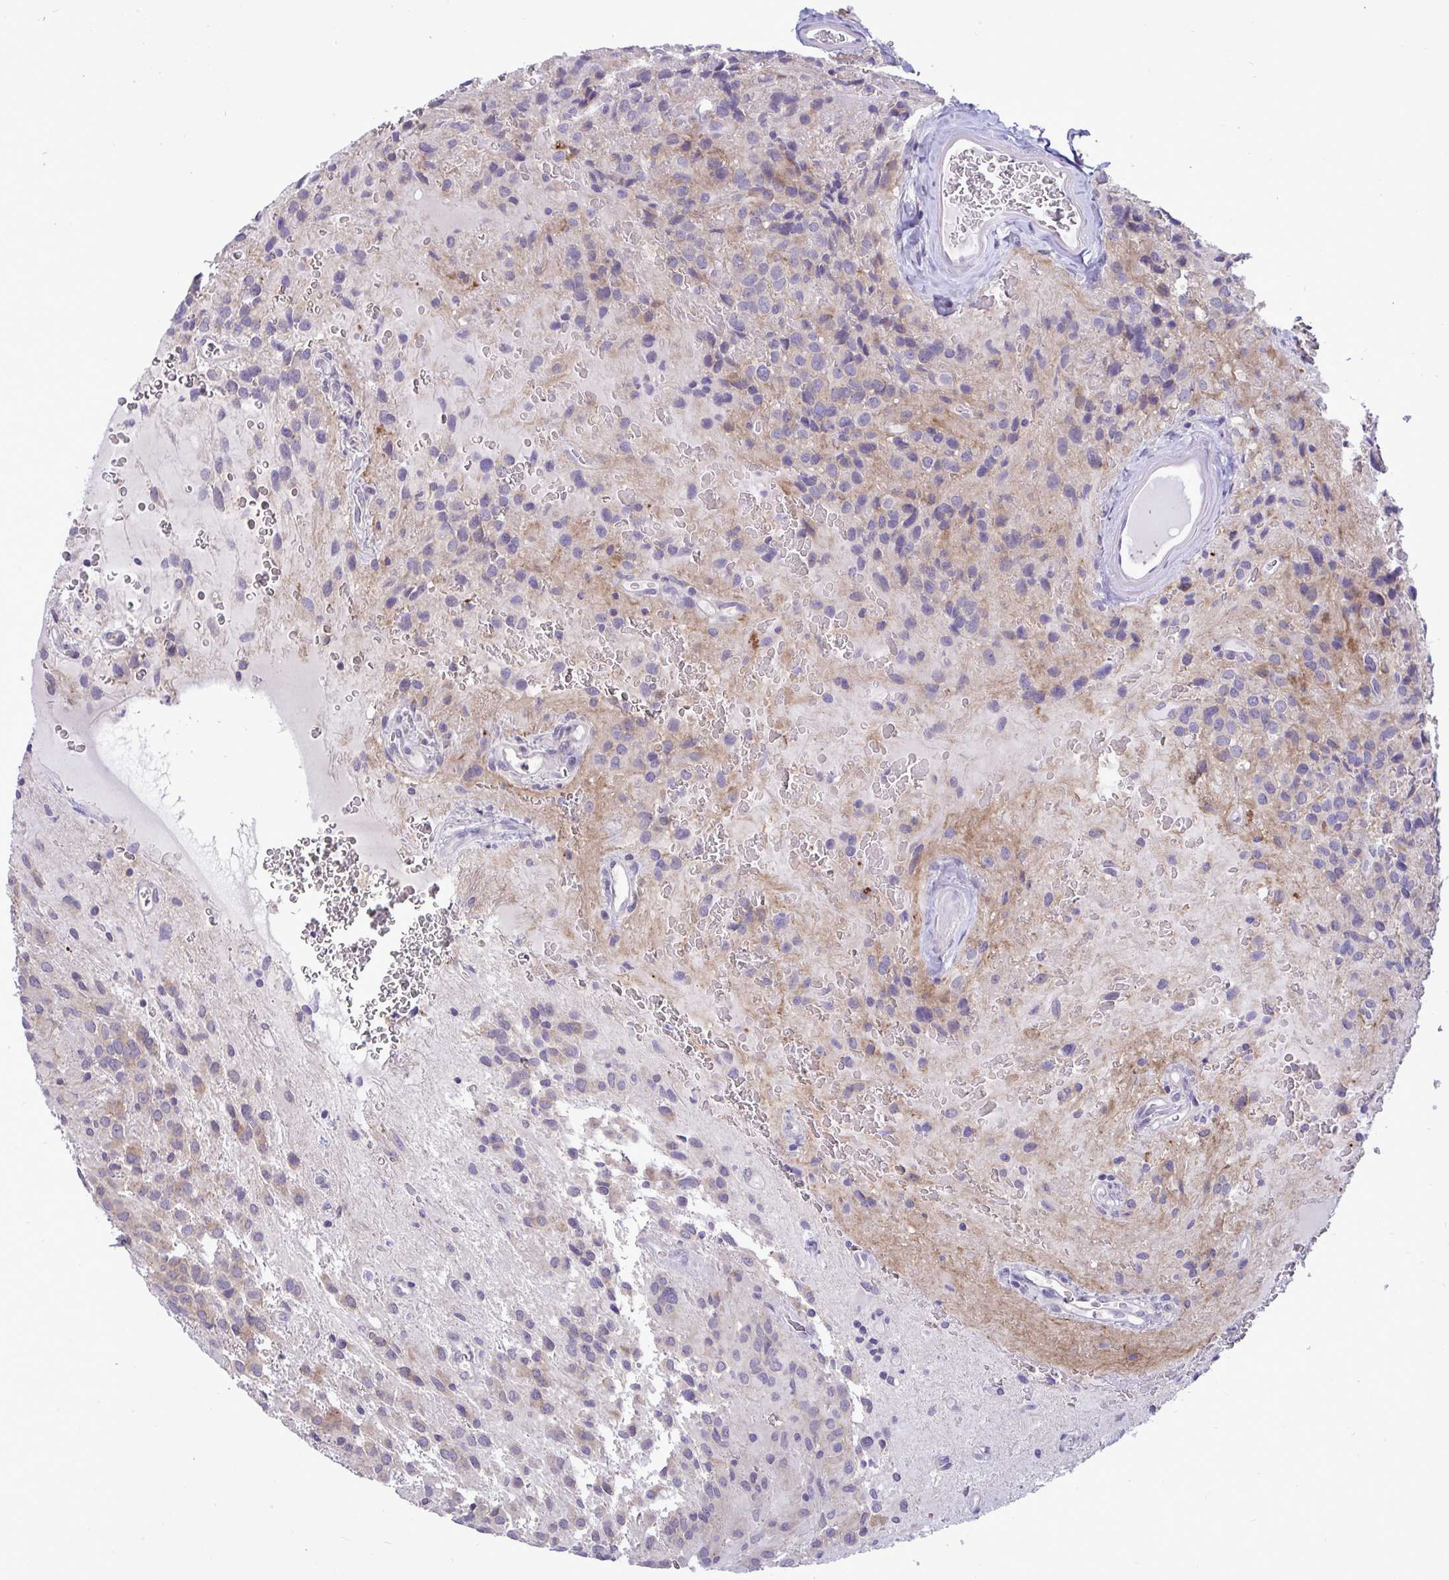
{"staining": {"intensity": "weak", "quantity": "25%-75%", "location": "cytoplasmic/membranous"}, "tissue": "glioma", "cell_type": "Tumor cells", "image_type": "cancer", "snomed": [{"axis": "morphology", "description": "Glioma, malignant, Low grade"}, {"axis": "topography", "description": "Brain"}], "caption": "Weak cytoplasmic/membranous expression for a protein is present in about 25%-75% of tumor cells of glioma using immunohistochemistry (IHC).", "gene": "TMEM41A", "patient": {"sex": "male", "age": 56}}